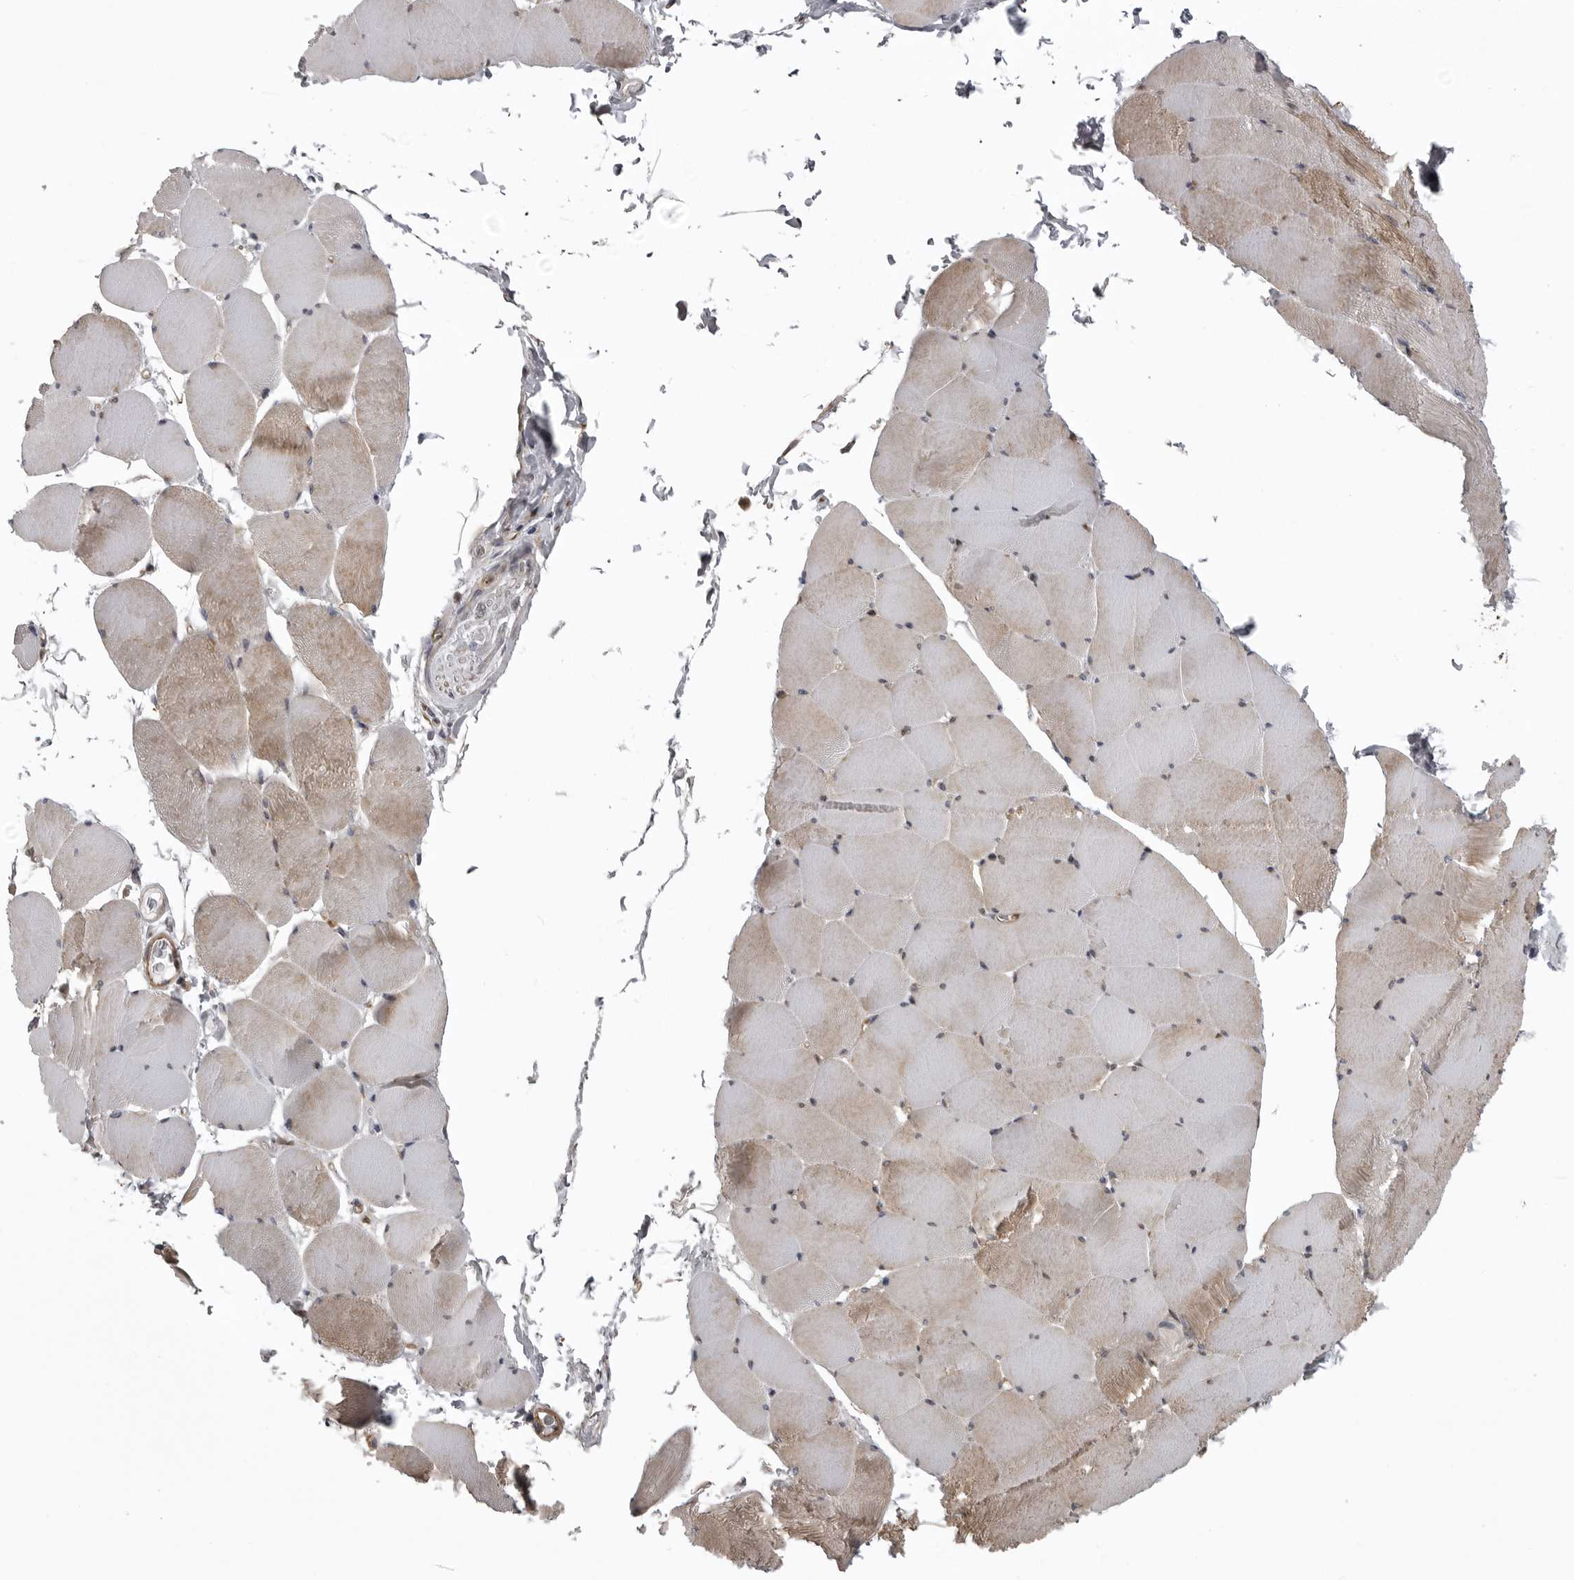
{"staining": {"intensity": "moderate", "quantity": "25%-75%", "location": "cytoplasmic/membranous"}, "tissue": "skeletal muscle", "cell_type": "Myocytes", "image_type": "normal", "snomed": [{"axis": "morphology", "description": "Normal tissue, NOS"}, {"axis": "topography", "description": "Skeletal muscle"}], "caption": "Immunohistochemical staining of normal skeletal muscle shows 25%-75% levels of moderate cytoplasmic/membranous protein positivity in about 25%-75% of myocytes.", "gene": "ZNRF1", "patient": {"sex": "male", "age": 62}}